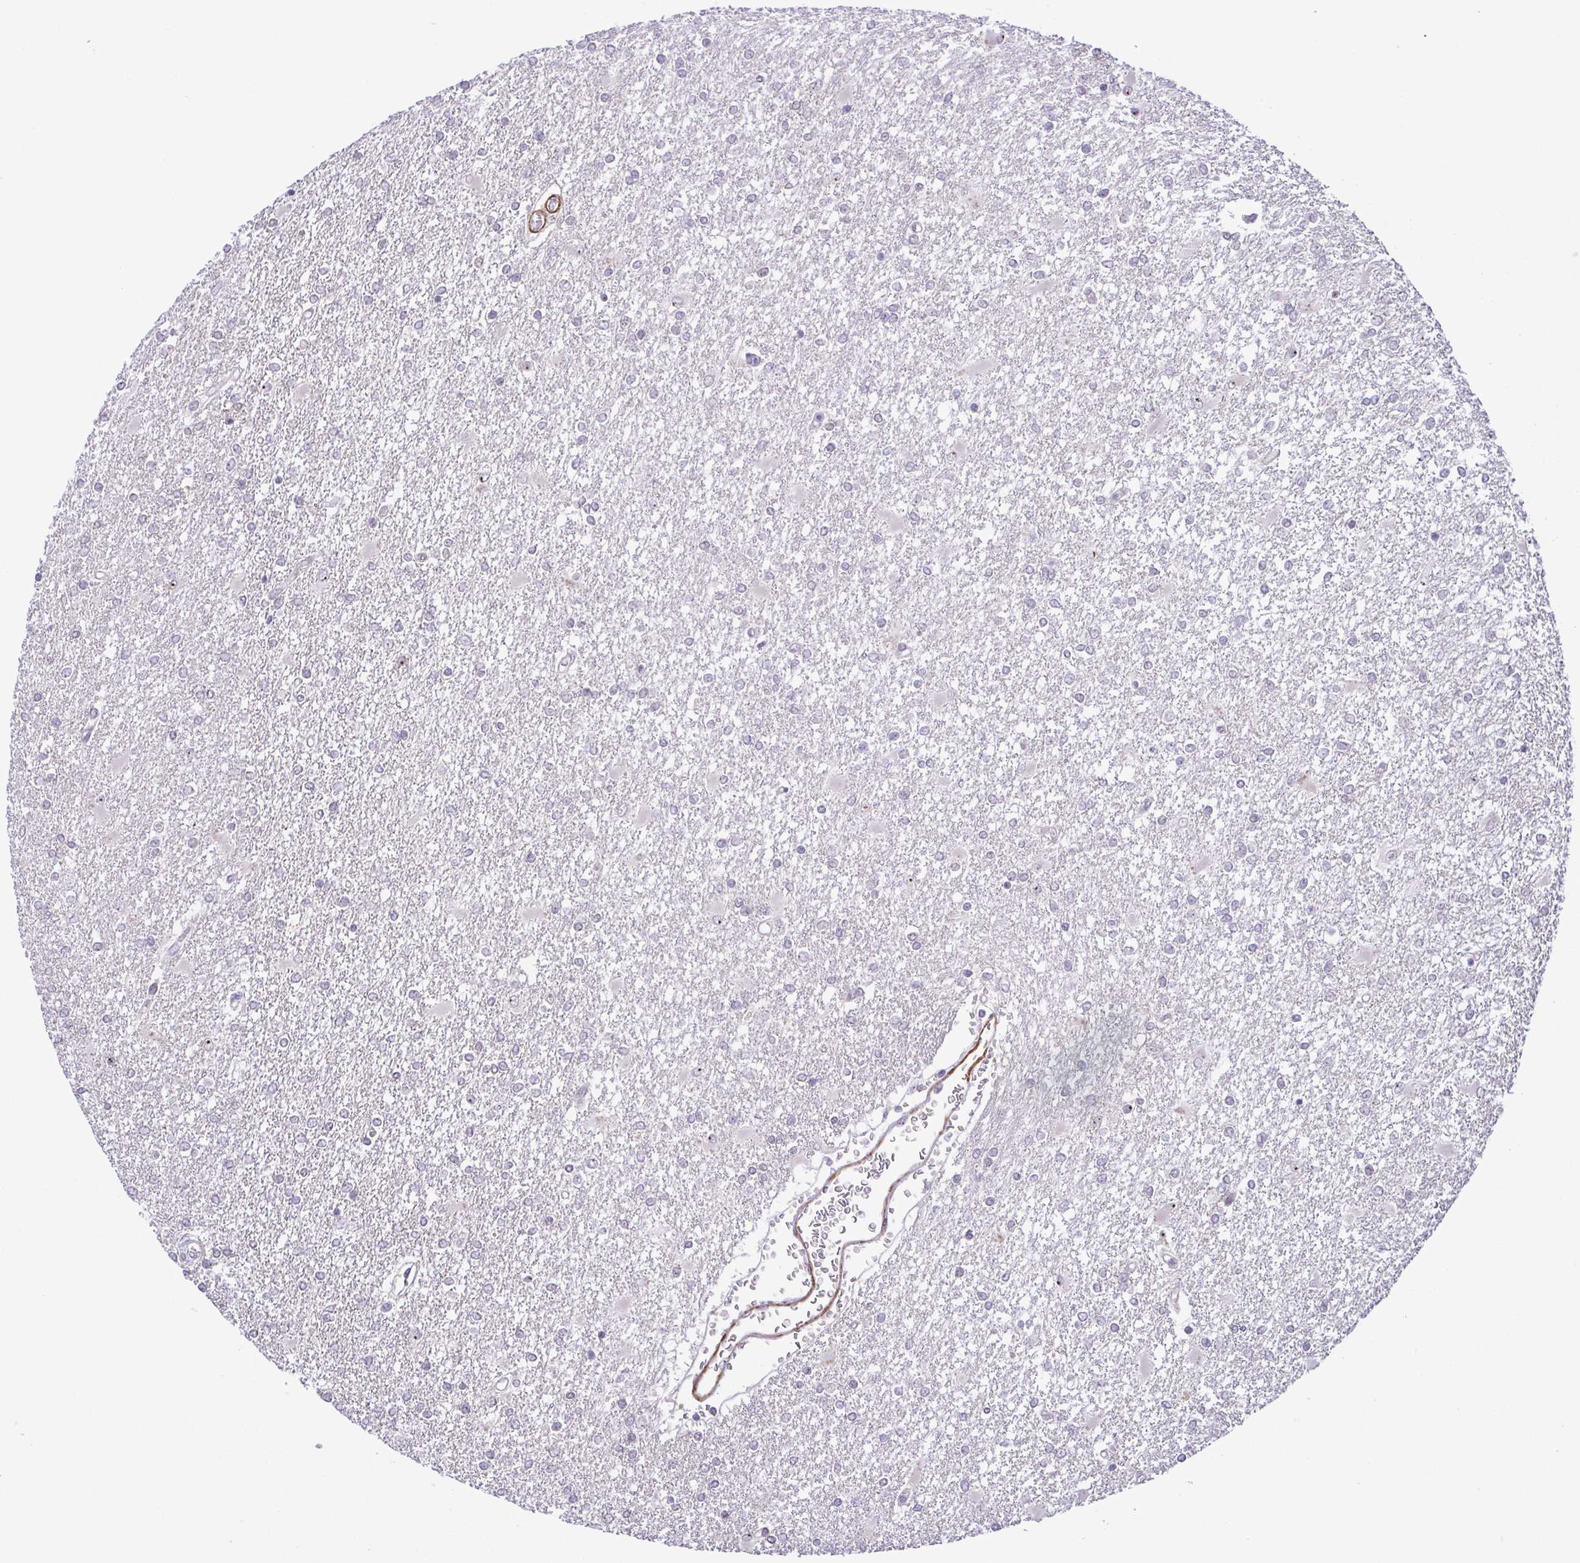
{"staining": {"intensity": "negative", "quantity": "none", "location": "none"}, "tissue": "glioma", "cell_type": "Tumor cells", "image_type": "cancer", "snomed": [{"axis": "morphology", "description": "Glioma, malignant, High grade"}, {"axis": "topography", "description": "Cerebral cortex"}], "caption": "This is an IHC photomicrograph of high-grade glioma (malignant). There is no staining in tumor cells.", "gene": "RSL24D1", "patient": {"sex": "male", "age": 79}}